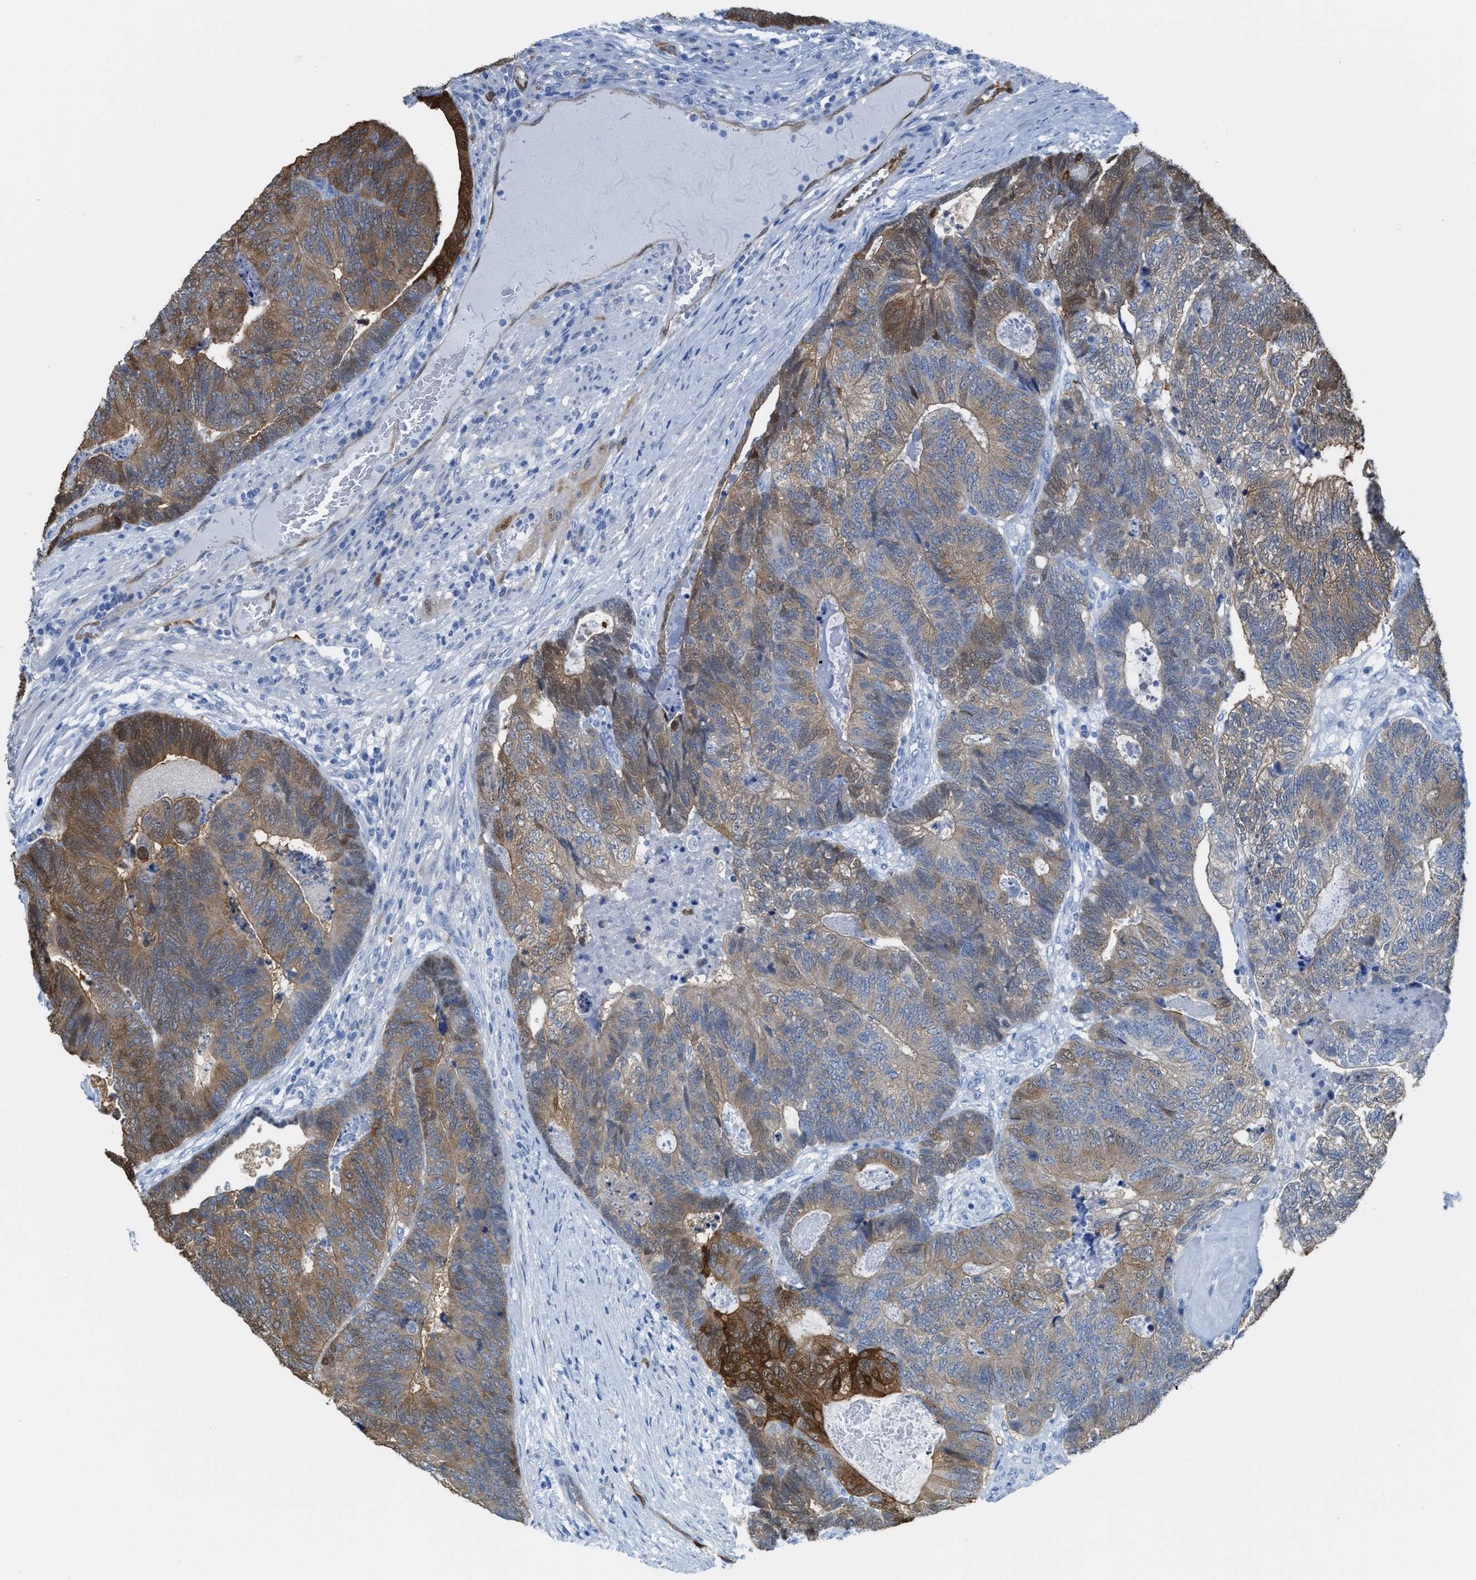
{"staining": {"intensity": "moderate", "quantity": ">75%", "location": "cytoplasmic/membranous"}, "tissue": "colorectal cancer", "cell_type": "Tumor cells", "image_type": "cancer", "snomed": [{"axis": "morphology", "description": "Adenocarcinoma, NOS"}, {"axis": "topography", "description": "Colon"}], "caption": "DAB immunohistochemical staining of adenocarcinoma (colorectal) shows moderate cytoplasmic/membranous protein expression in approximately >75% of tumor cells.", "gene": "ASS1", "patient": {"sex": "female", "age": 67}}